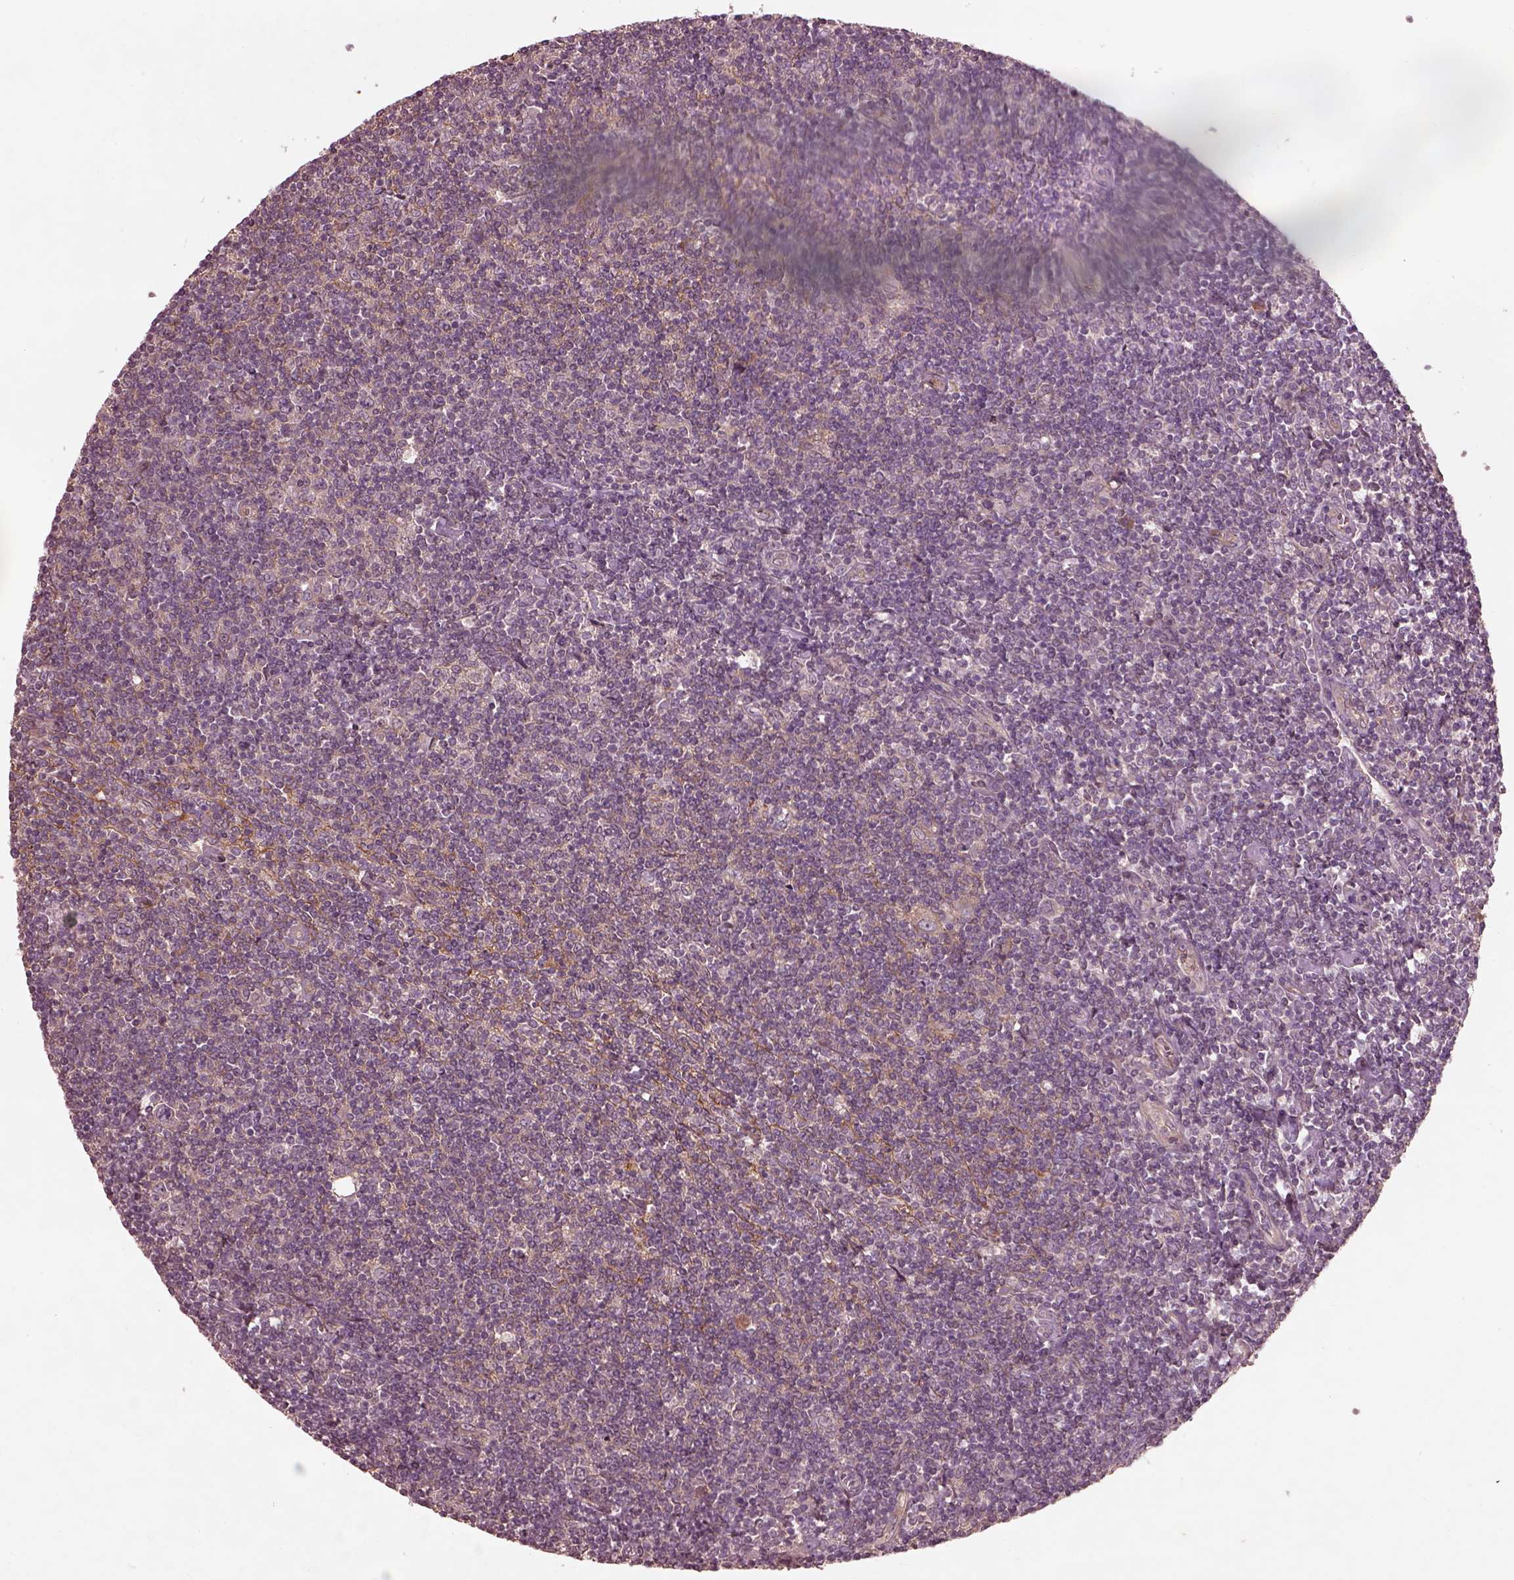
{"staining": {"intensity": "weak", "quantity": ">75%", "location": "cytoplasmic/membranous"}, "tissue": "lymphoma", "cell_type": "Tumor cells", "image_type": "cancer", "snomed": [{"axis": "morphology", "description": "Hodgkin's disease, NOS"}, {"axis": "topography", "description": "Lymph node"}], "caption": "This image shows Hodgkin's disease stained with IHC to label a protein in brown. The cytoplasmic/membranous of tumor cells show weak positivity for the protein. Nuclei are counter-stained blue.", "gene": "FAM234A", "patient": {"sex": "male", "age": 40}}